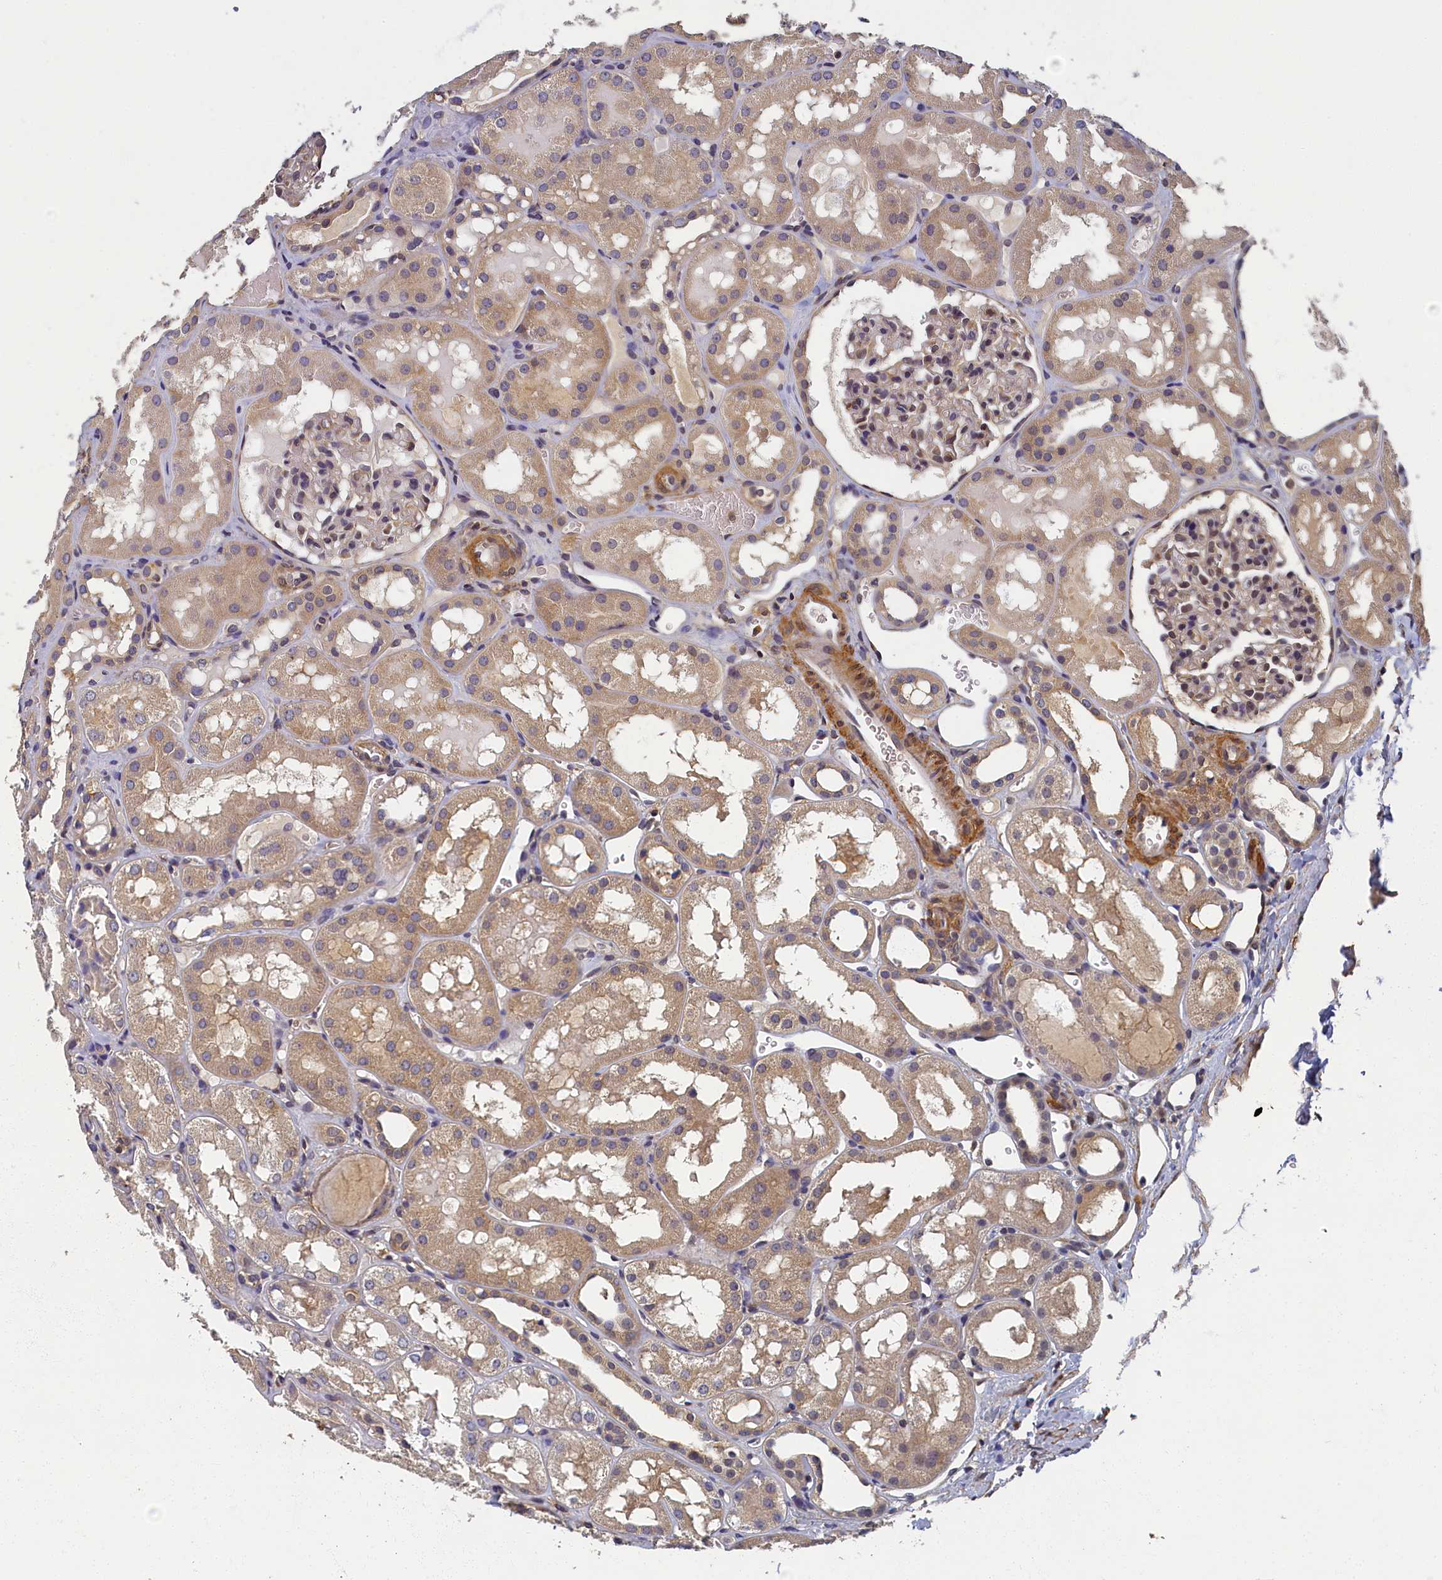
{"staining": {"intensity": "moderate", "quantity": "<25%", "location": "cytoplasmic/membranous,nuclear"}, "tissue": "kidney", "cell_type": "Cells in glomeruli", "image_type": "normal", "snomed": [{"axis": "morphology", "description": "Normal tissue, NOS"}, {"axis": "topography", "description": "Kidney"}, {"axis": "topography", "description": "Urinary bladder"}], "caption": "Immunohistochemistry (IHC) of unremarkable kidney demonstrates low levels of moderate cytoplasmic/membranous,nuclear staining in approximately <25% of cells in glomeruli. The protein of interest is shown in brown color, while the nuclei are stained blue.", "gene": "TBCB", "patient": {"sex": "male", "age": 16}}